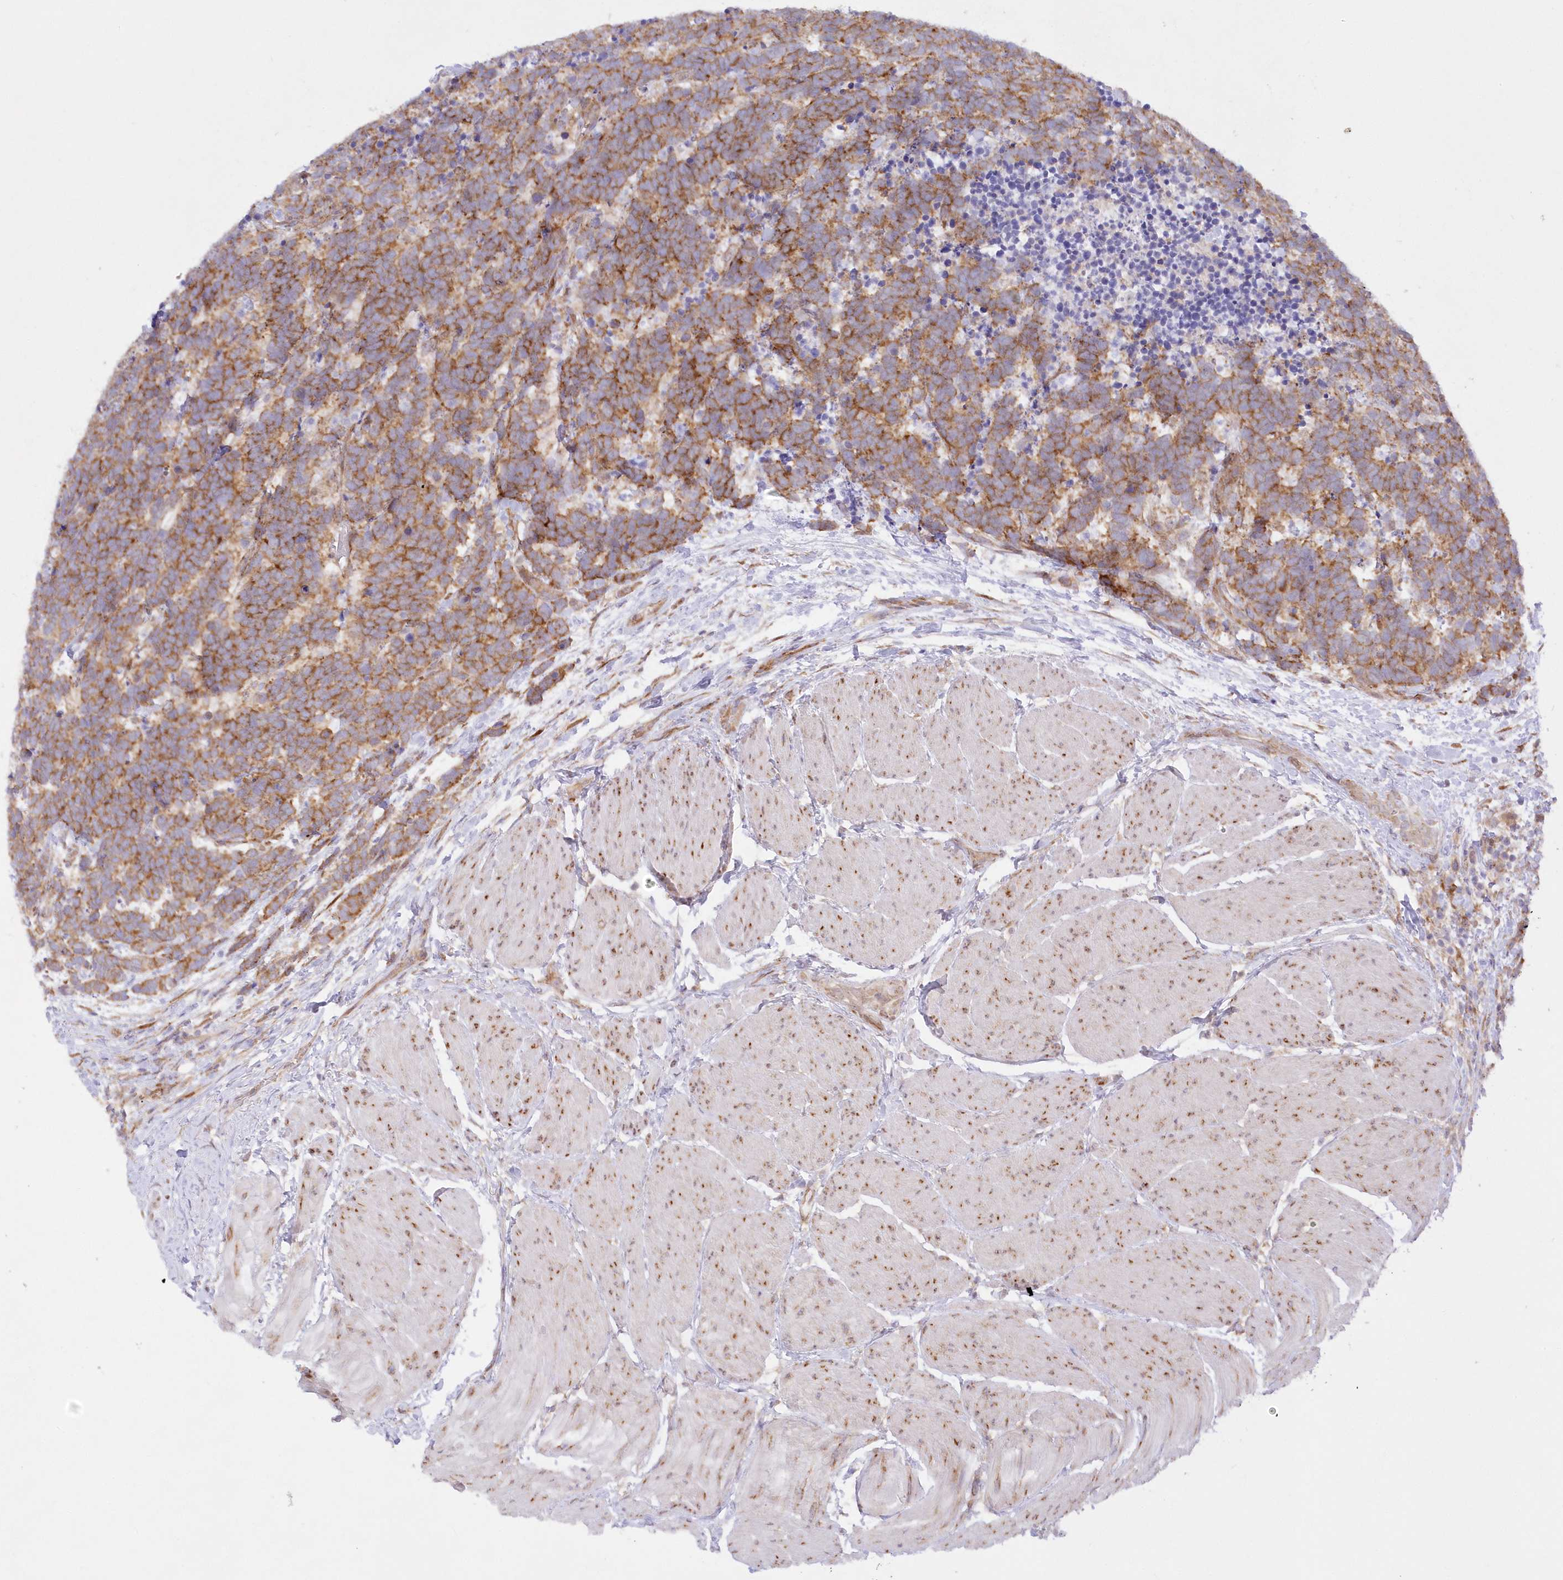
{"staining": {"intensity": "moderate", "quantity": ">75%", "location": "cytoplasmic/membranous"}, "tissue": "carcinoid", "cell_type": "Tumor cells", "image_type": "cancer", "snomed": [{"axis": "morphology", "description": "Carcinoma, NOS"}, {"axis": "morphology", "description": "Carcinoid, malignant, NOS"}, {"axis": "topography", "description": "Urinary bladder"}], "caption": "Protein staining by immunohistochemistry reveals moderate cytoplasmic/membranous expression in approximately >75% of tumor cells in carcinoma.", "gene": "RNPEP", "patient": {"sex": "male", "age": 57}}